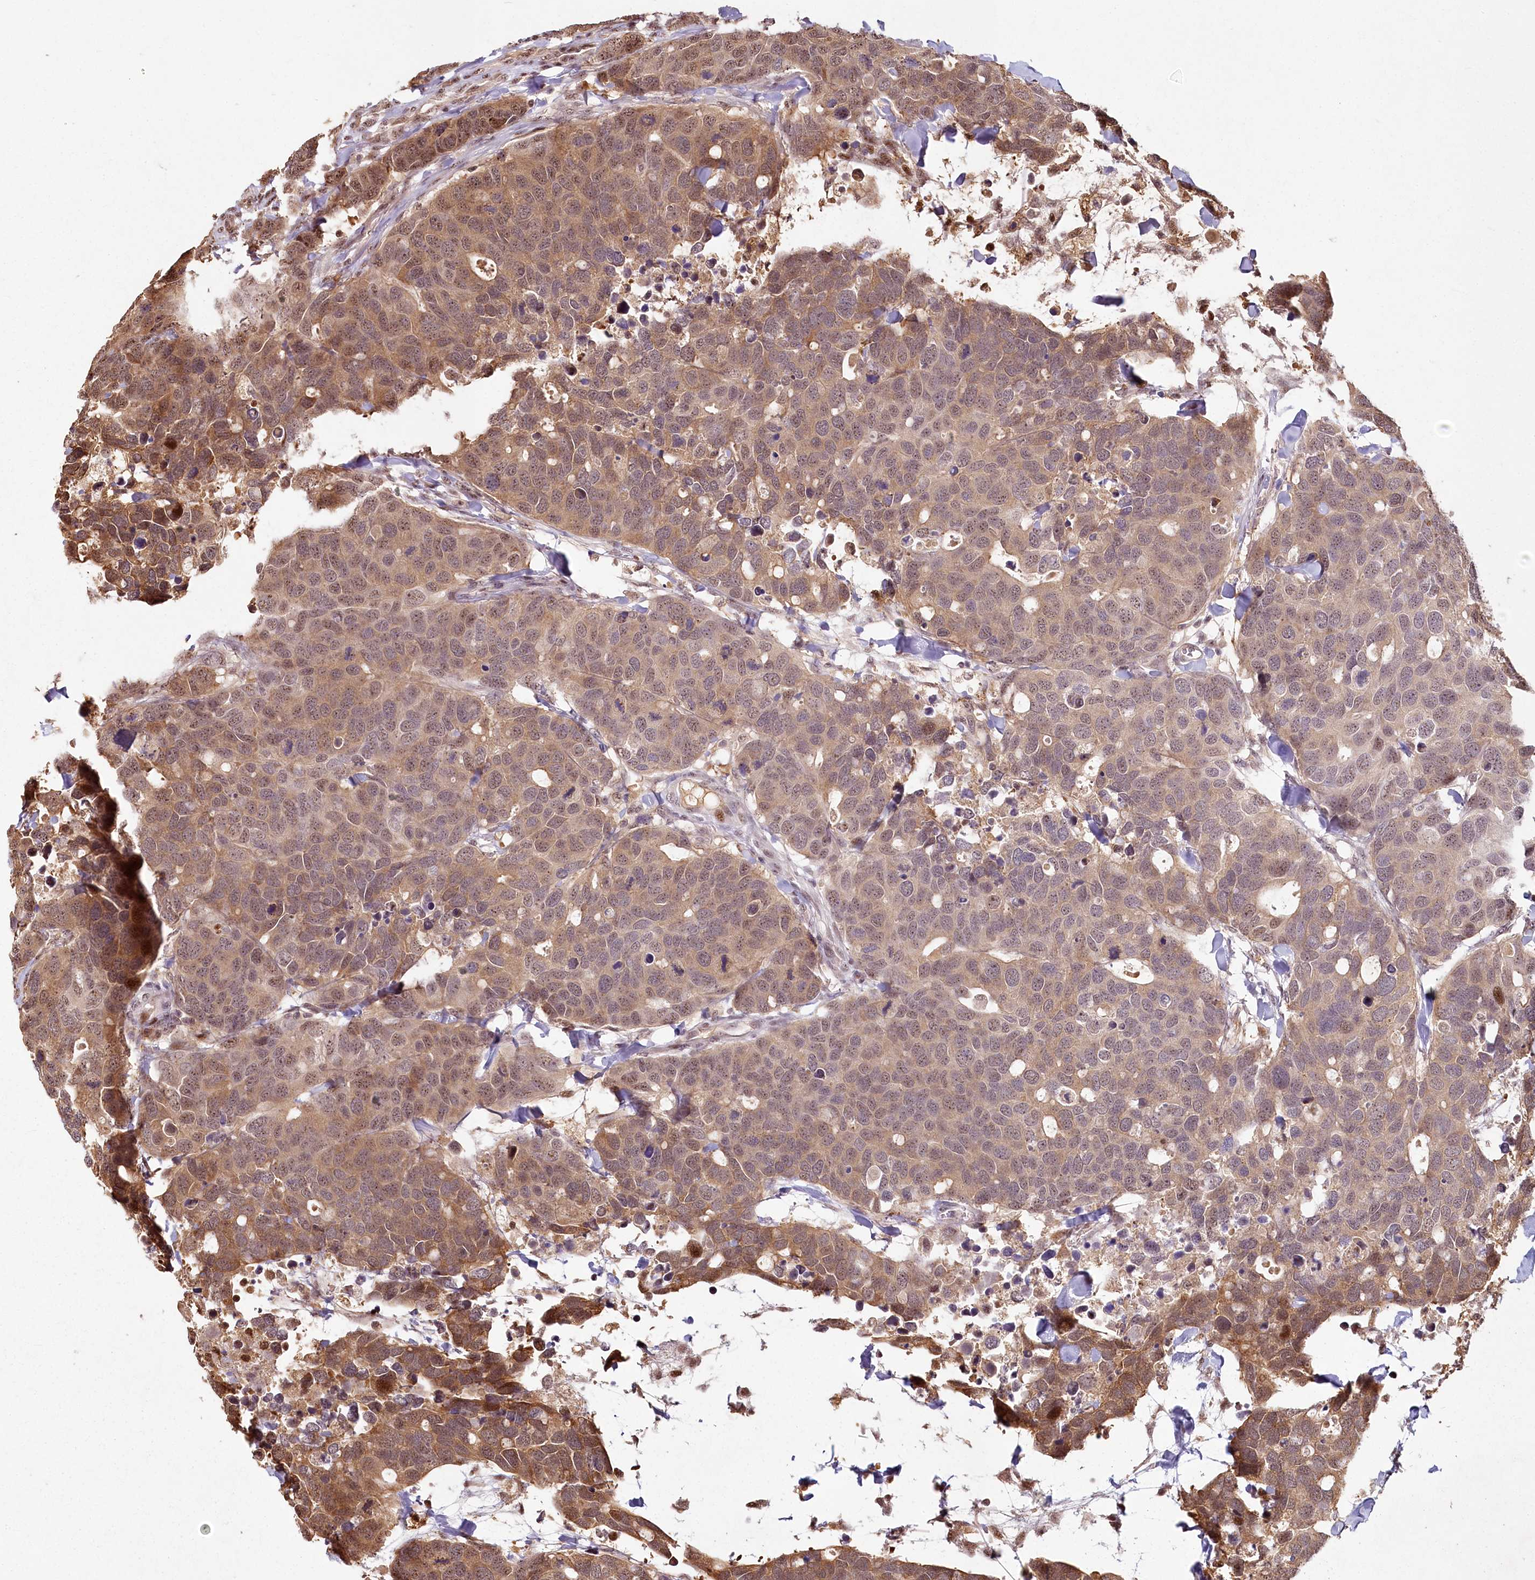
{"staining": {"intensity": "weak", "quantity": ">75%", "location": "cytoplasmic/membranous,nuclear"}, "tissue": "breast cancer", "cell_type": "Tumor cells", "image_type": "cancer", "snomed": [{"axis": "morphology", "description": "Duct carcinoma"}, {"axis": "topography", "description": "Breast"}], "caption": "An image of breast intraductal carcinoma stained for a protein displays weak cytoplasmic/membranous and nuclear brown staining in tumor cells.", "gene": "PYROXD1", "patient": {"sex": "female", "age": 83}}